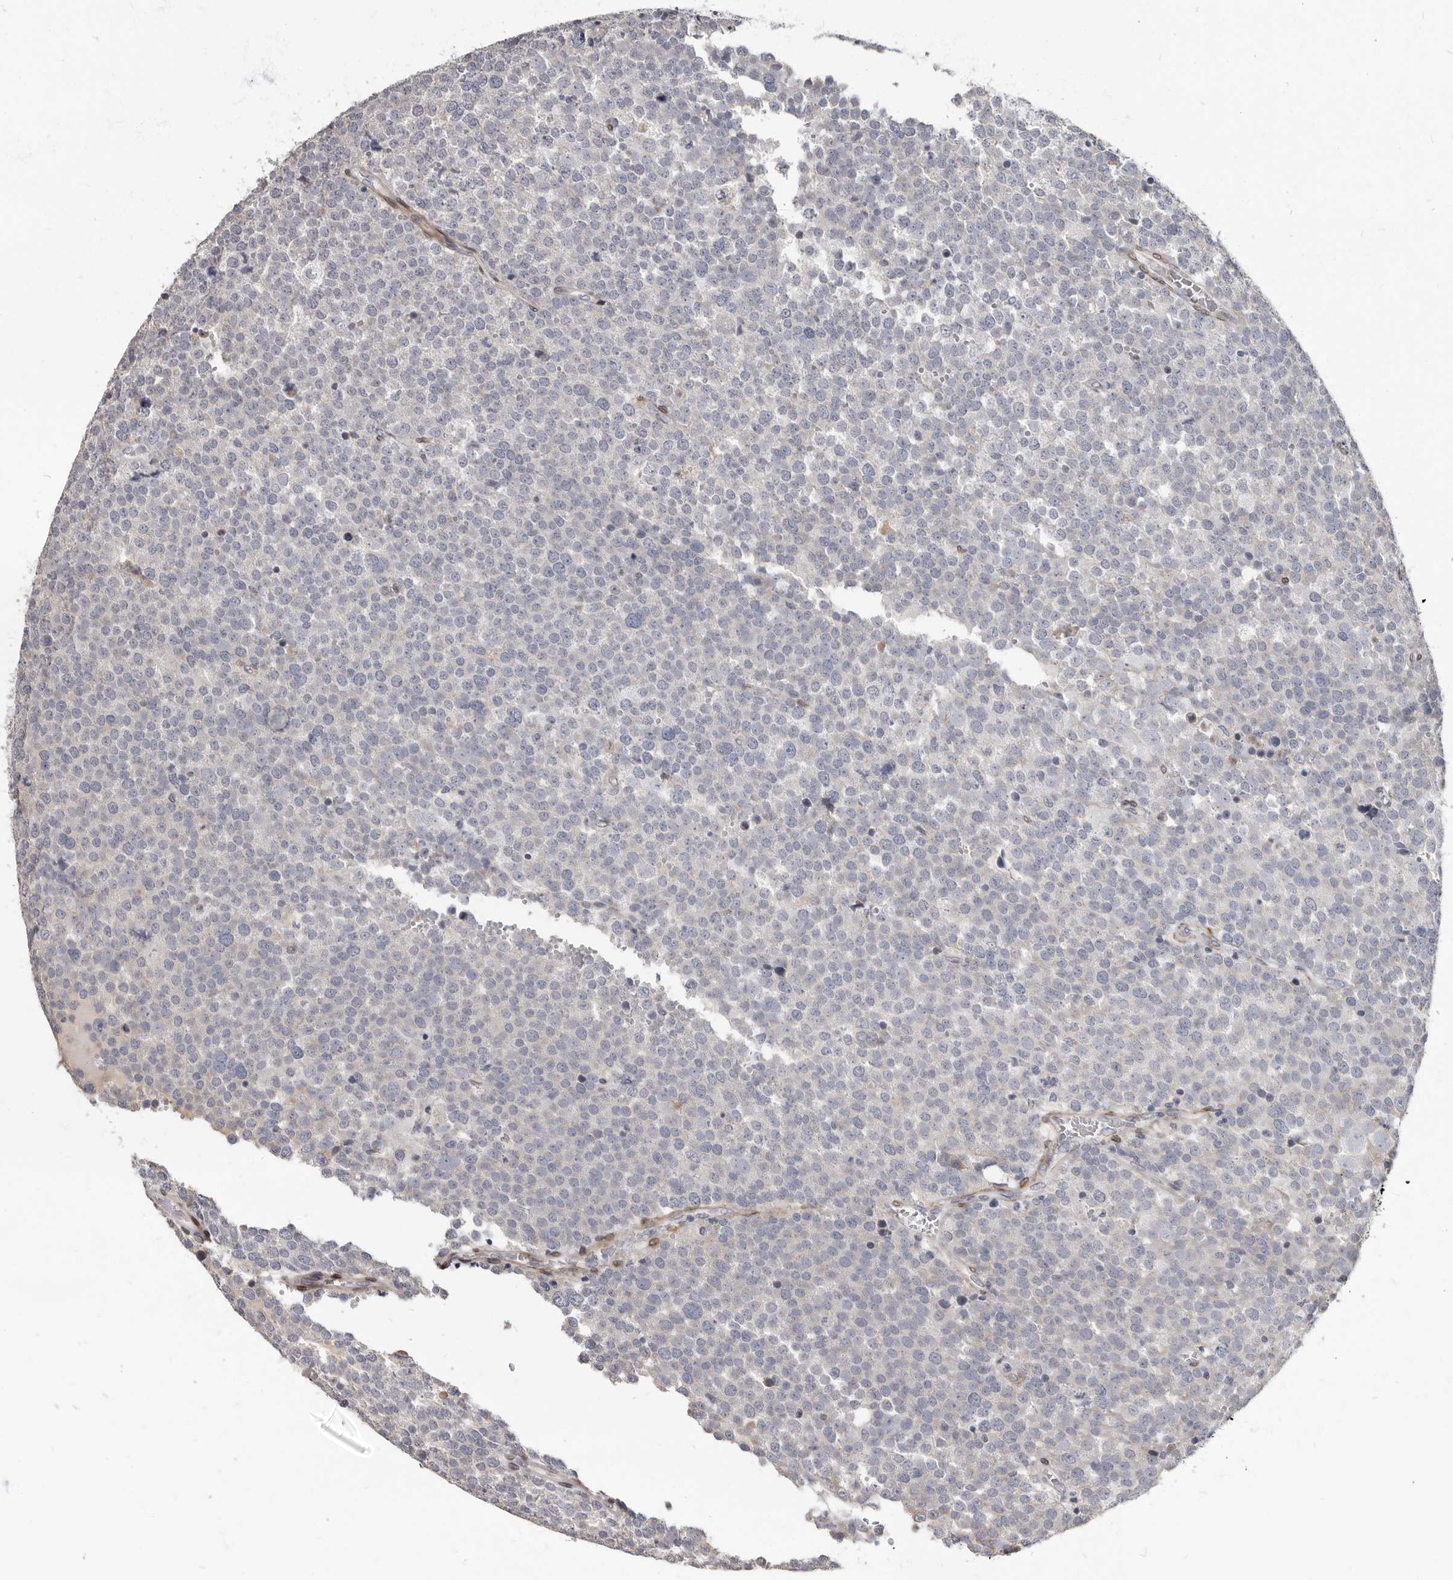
{"staining": {"intensity": "negative", "quantity": "none", "location": "none"}, "tissue": "testis cancer", "cell_type": "Tumor cells", "image_type": "cancer", "snomed": [{"axis": "morphology", "description": "Seminoma, NOS"}, {"axis": "topography", "description": "Testis"}], "caption": "Image shows no significant protein positivity in tumor cells of testis seminoma.", "gene": "MRGPRF", "patient": {"sex": "male", "age": 71}}